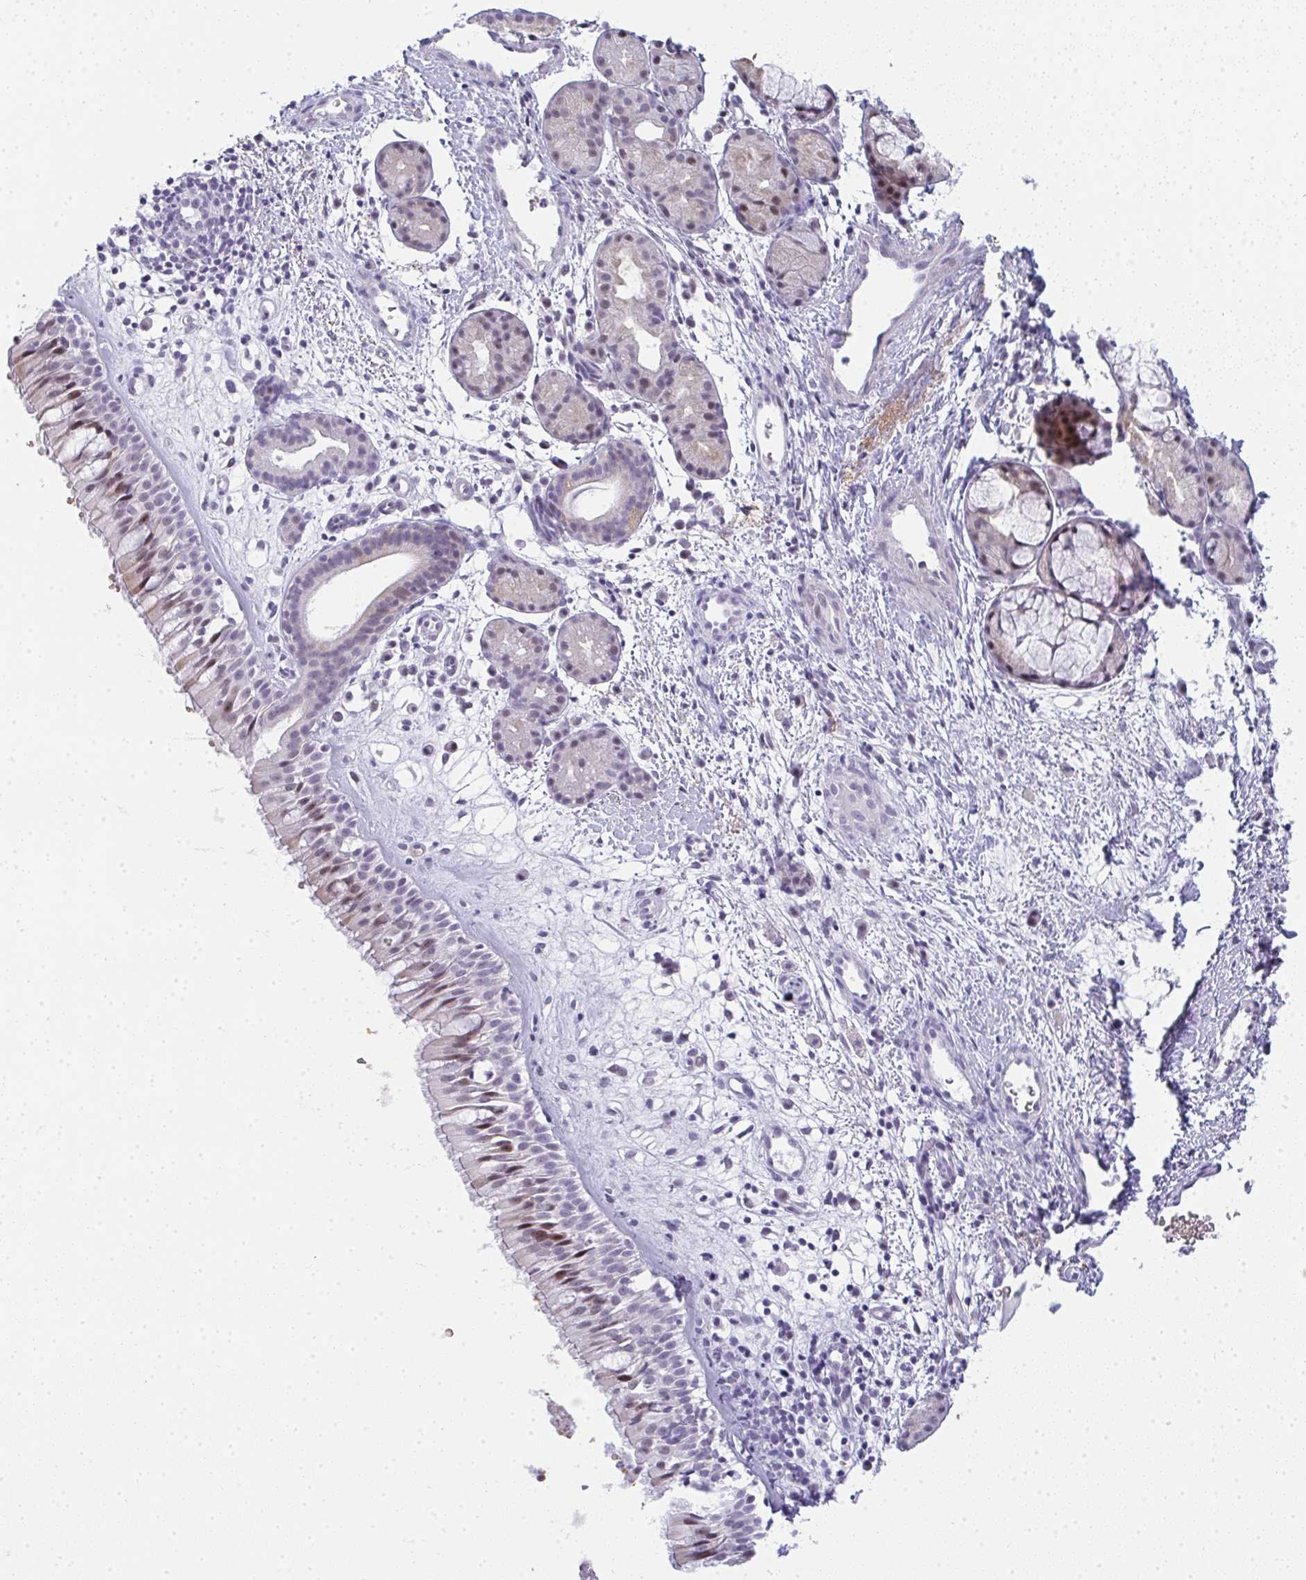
{"staining": {"intensity": "moderate", "quantity": "<25%", "location": "nuclear"}, "tissue": "nasopharynx", "cell_type": "Respiratory epithelial cells", "image_type": "normal", "snomed": [{"axis": "morphology", "description": "Normal tissue, NOS"}, {"axis": "topography", "description": "Nasopharynx"}], "caption": "Protein expression analysis of unremarkable nasopharynx shows moderate nuclear staining in about <25% of respiratory epithelial cells. (DAB (3,3'-diaminobenzidine) IHC, brown staining for protein, blue staining for nuclei).", "gene": "TNMD", "patient": {"sex": "male", "age": 65}}